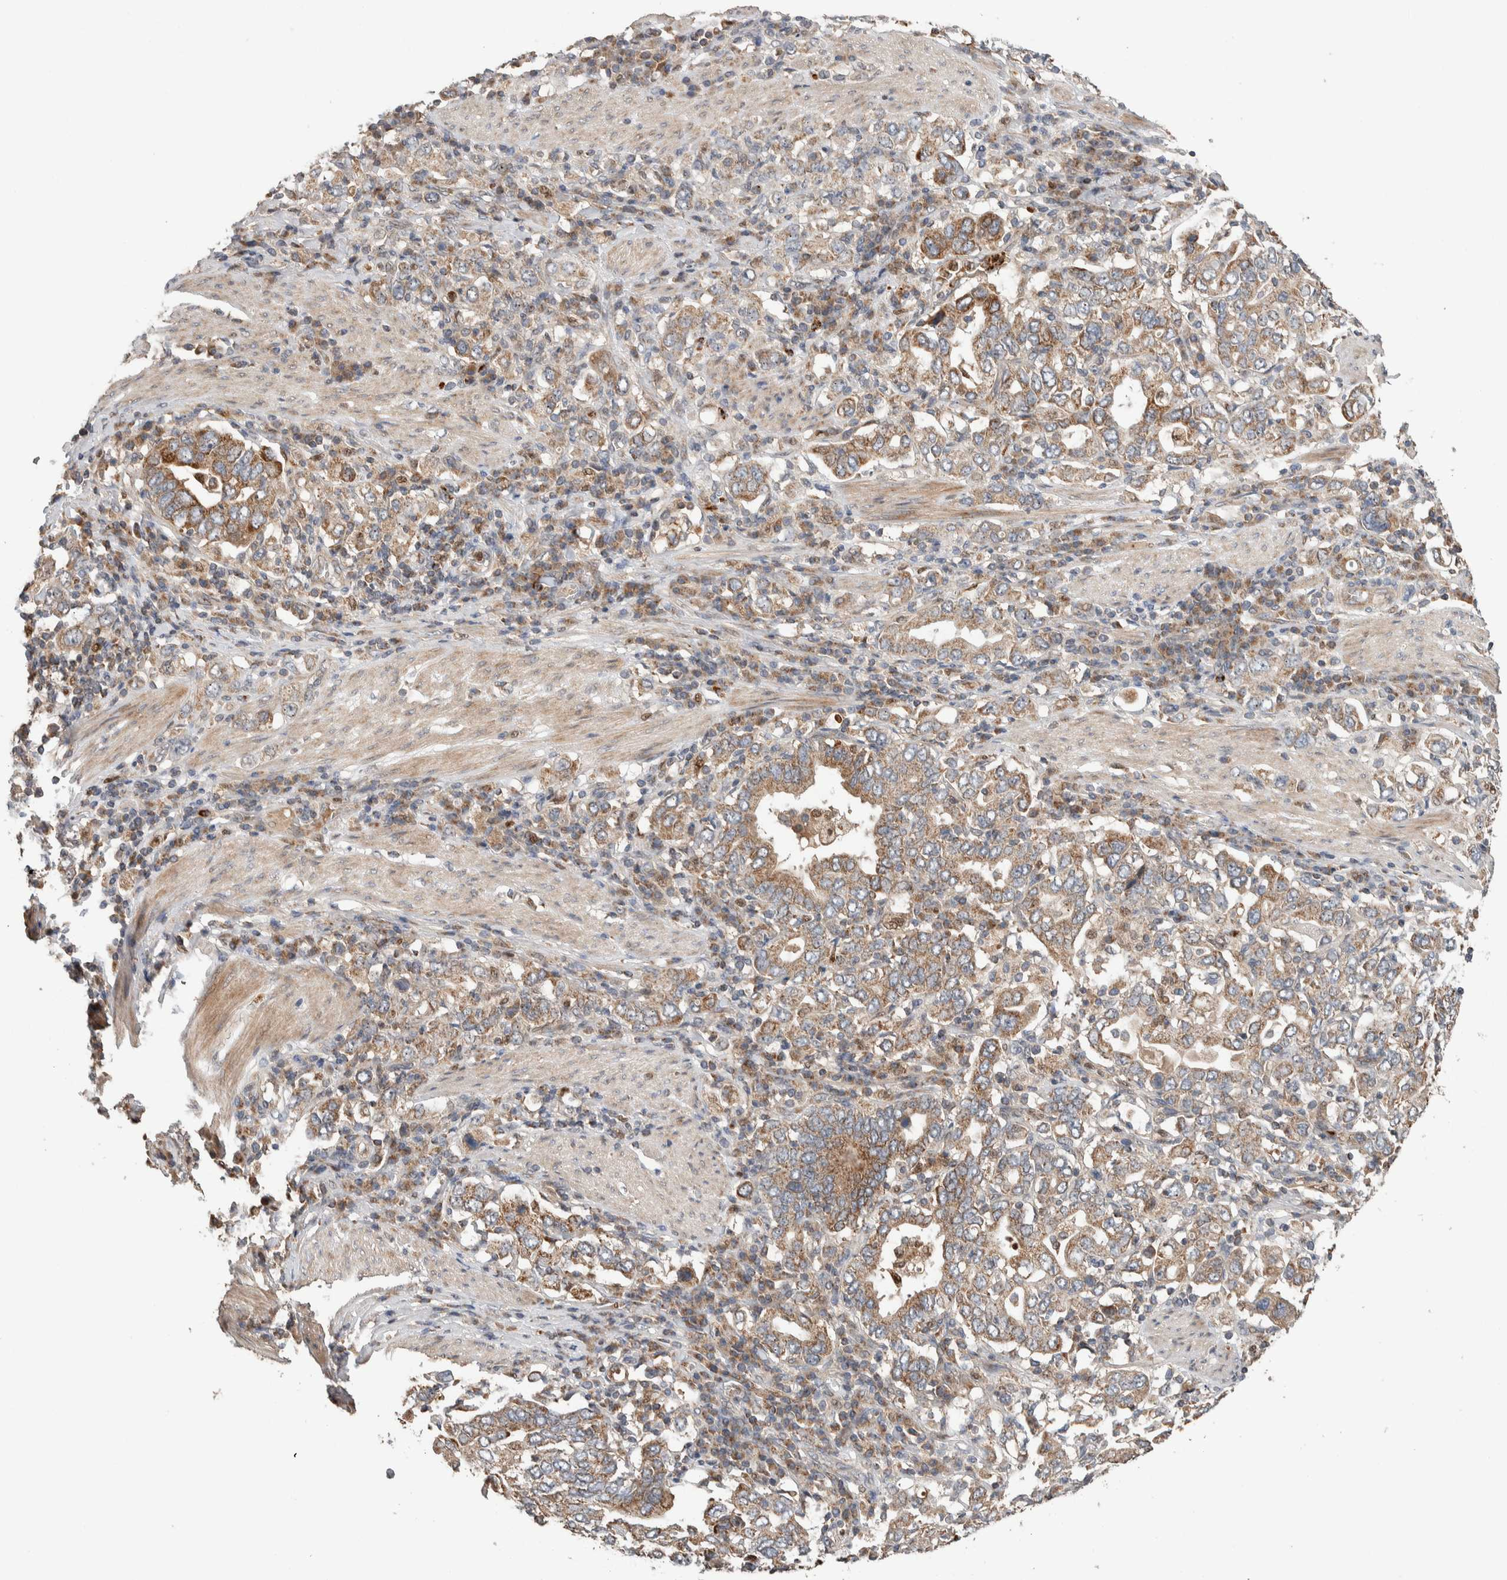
{"staining": {"intensity": "moderate", "quantity": ">75%", "location": "cytoplasmic/membranous"}, "tissue": "stomach cancer", "cell_type": "Tumor cells", "image_type": "cancer", "snomed": [{"axis": "morphology", "description": "Adenocarcinoma, NOS"}, {"axis": "topography", "description": "Stomach, upper"}], "caption": "IHC of stomach cancer (adenocarcinoma) exhibits medium levels of moderate cytoplasmic/membranous staining in approximately >75% of tumor cells.", "gene": "VPS53", "patient": {"sex": "male", "age": 62}}